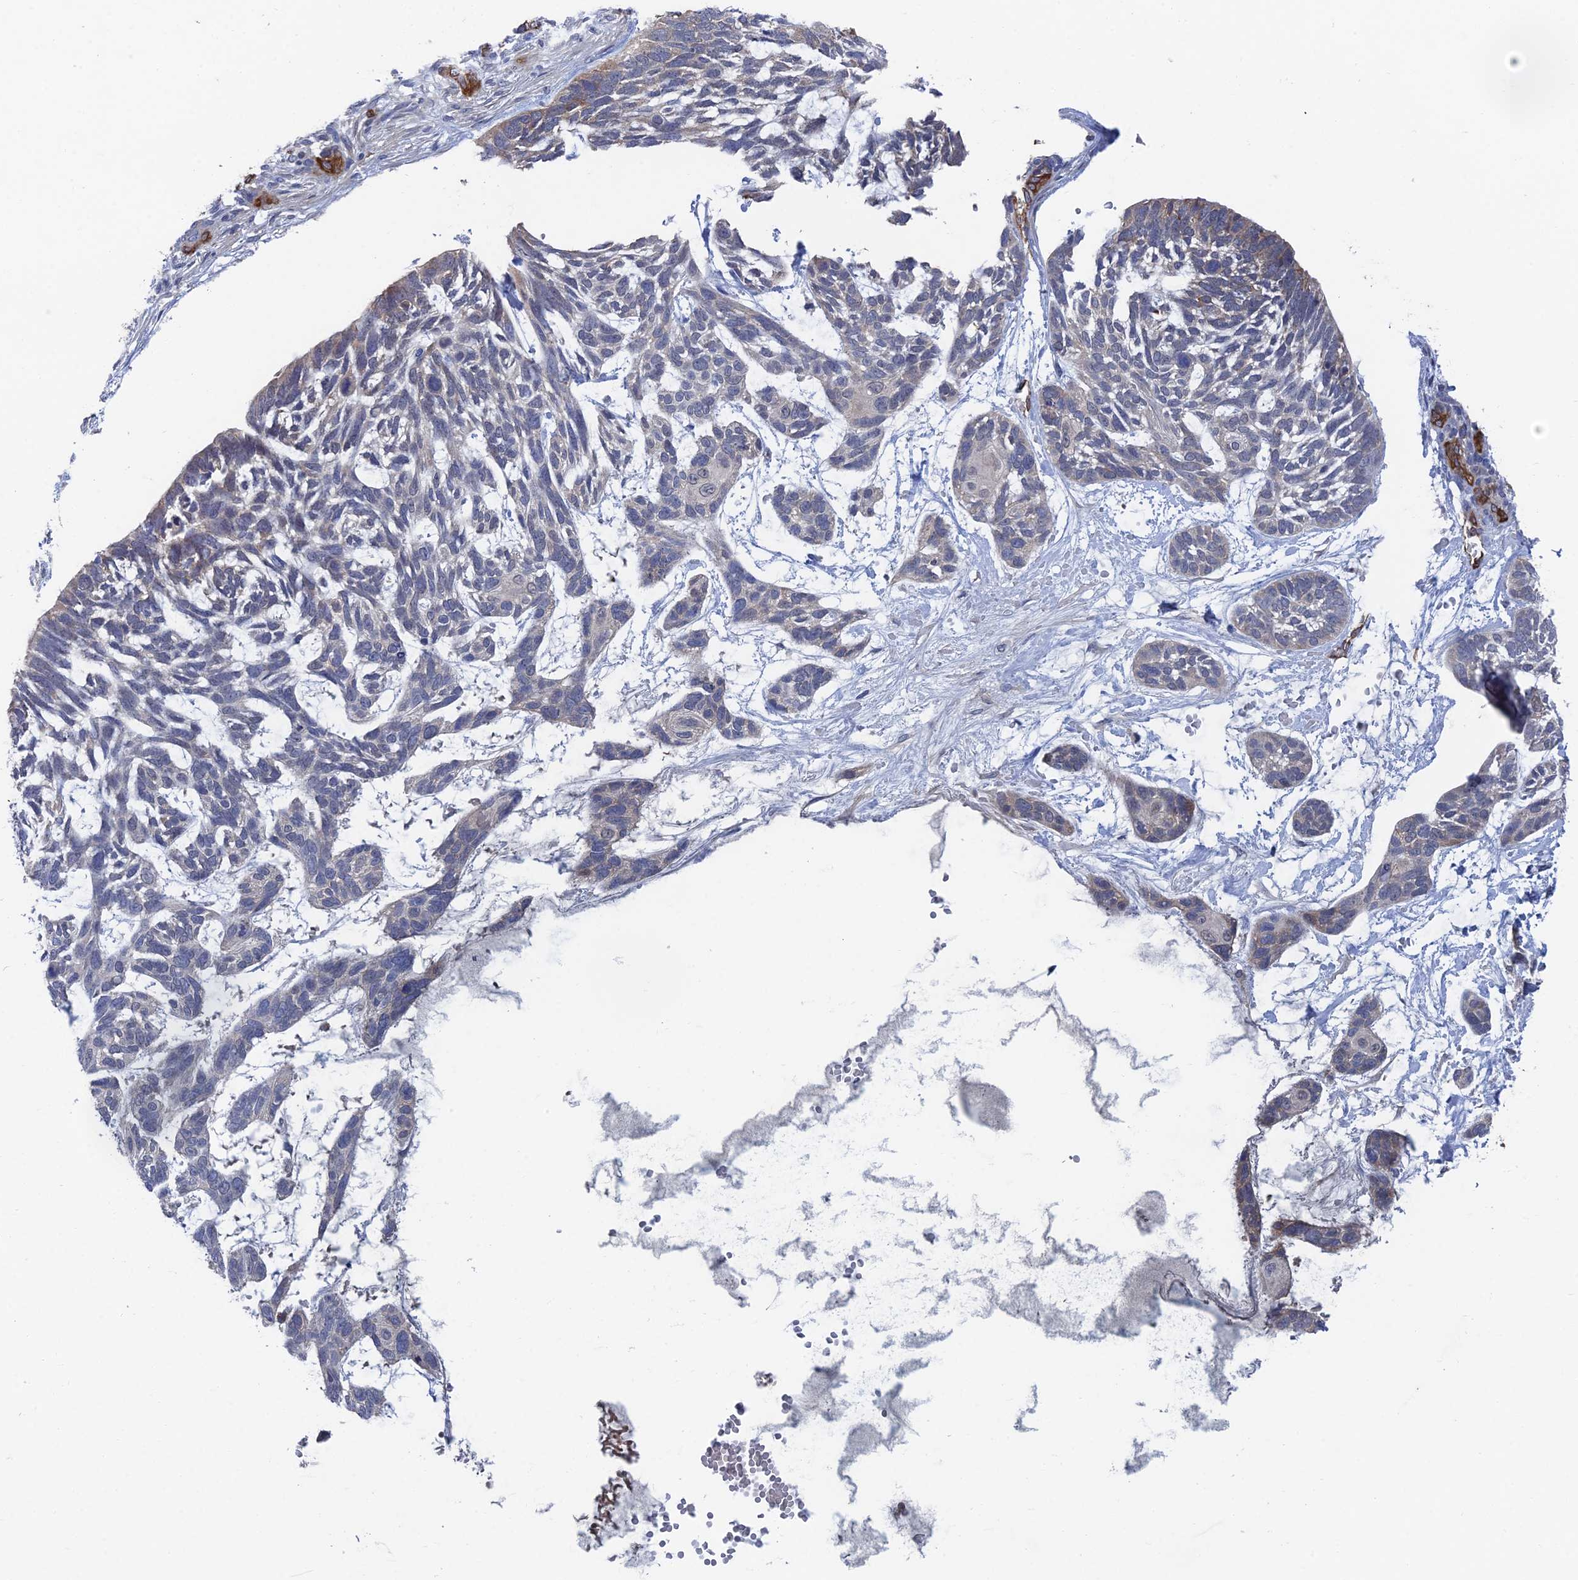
{"staining": {"intensity": "weak", "quantity": "<25%", "location": "cytoplasmic/membranous"}, "tissue": "skin cancer", "cell_type": "Tumor cells", "image_type": "cancer", "snomed": [{"axis": "morphology", "description": "Basal cell carcinoma"}, {"axis": "topography", "description": "Skin"}], "caption": "Basal cell carcinoma (skin) was stained to show a protein in brown. There is no significant positivity in tumor cells.", "gene": "ARAP3", "patient": {"sex": "male", "age": 88}}